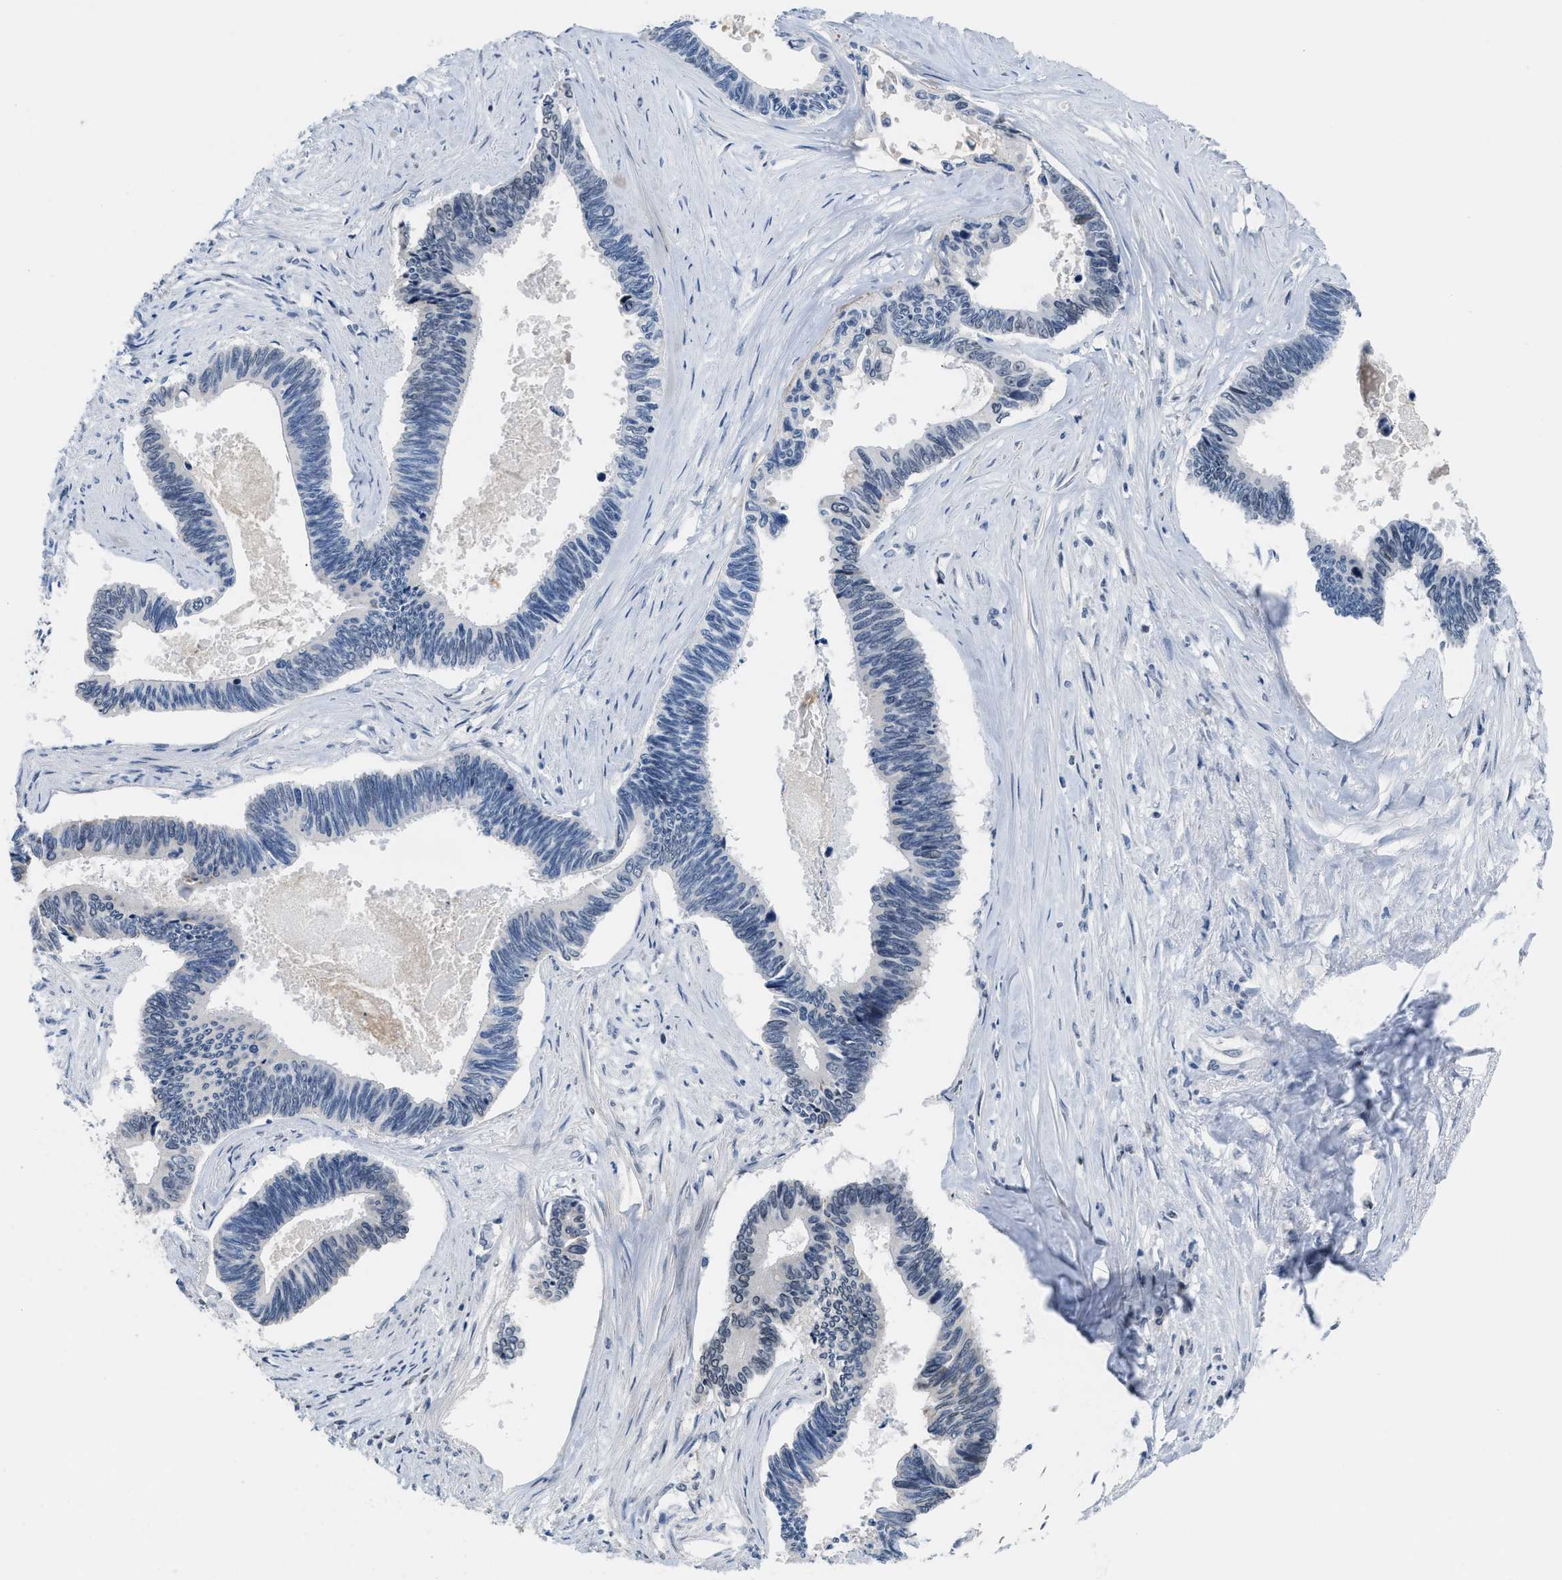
{"staining": {"intensity": "negative", "quantity": "none", "location": "none"}, "tissue": "pancreatic cancer", "cell_type": "Tumor cells", "image_type": "cancer", "snomed": [{"axis": "morphology", "description": "Adenocarcinoma, NOS"}, {"axis": "topography", "description": "Pancreas"}], "caption": "Immunohistochemistry (IHC) of pancreatic cancer (adenocarcinoma) displays no positivity in tumor cells.", "gene": "SETDB1", "patient": {"sex": "female", "age": 70}}